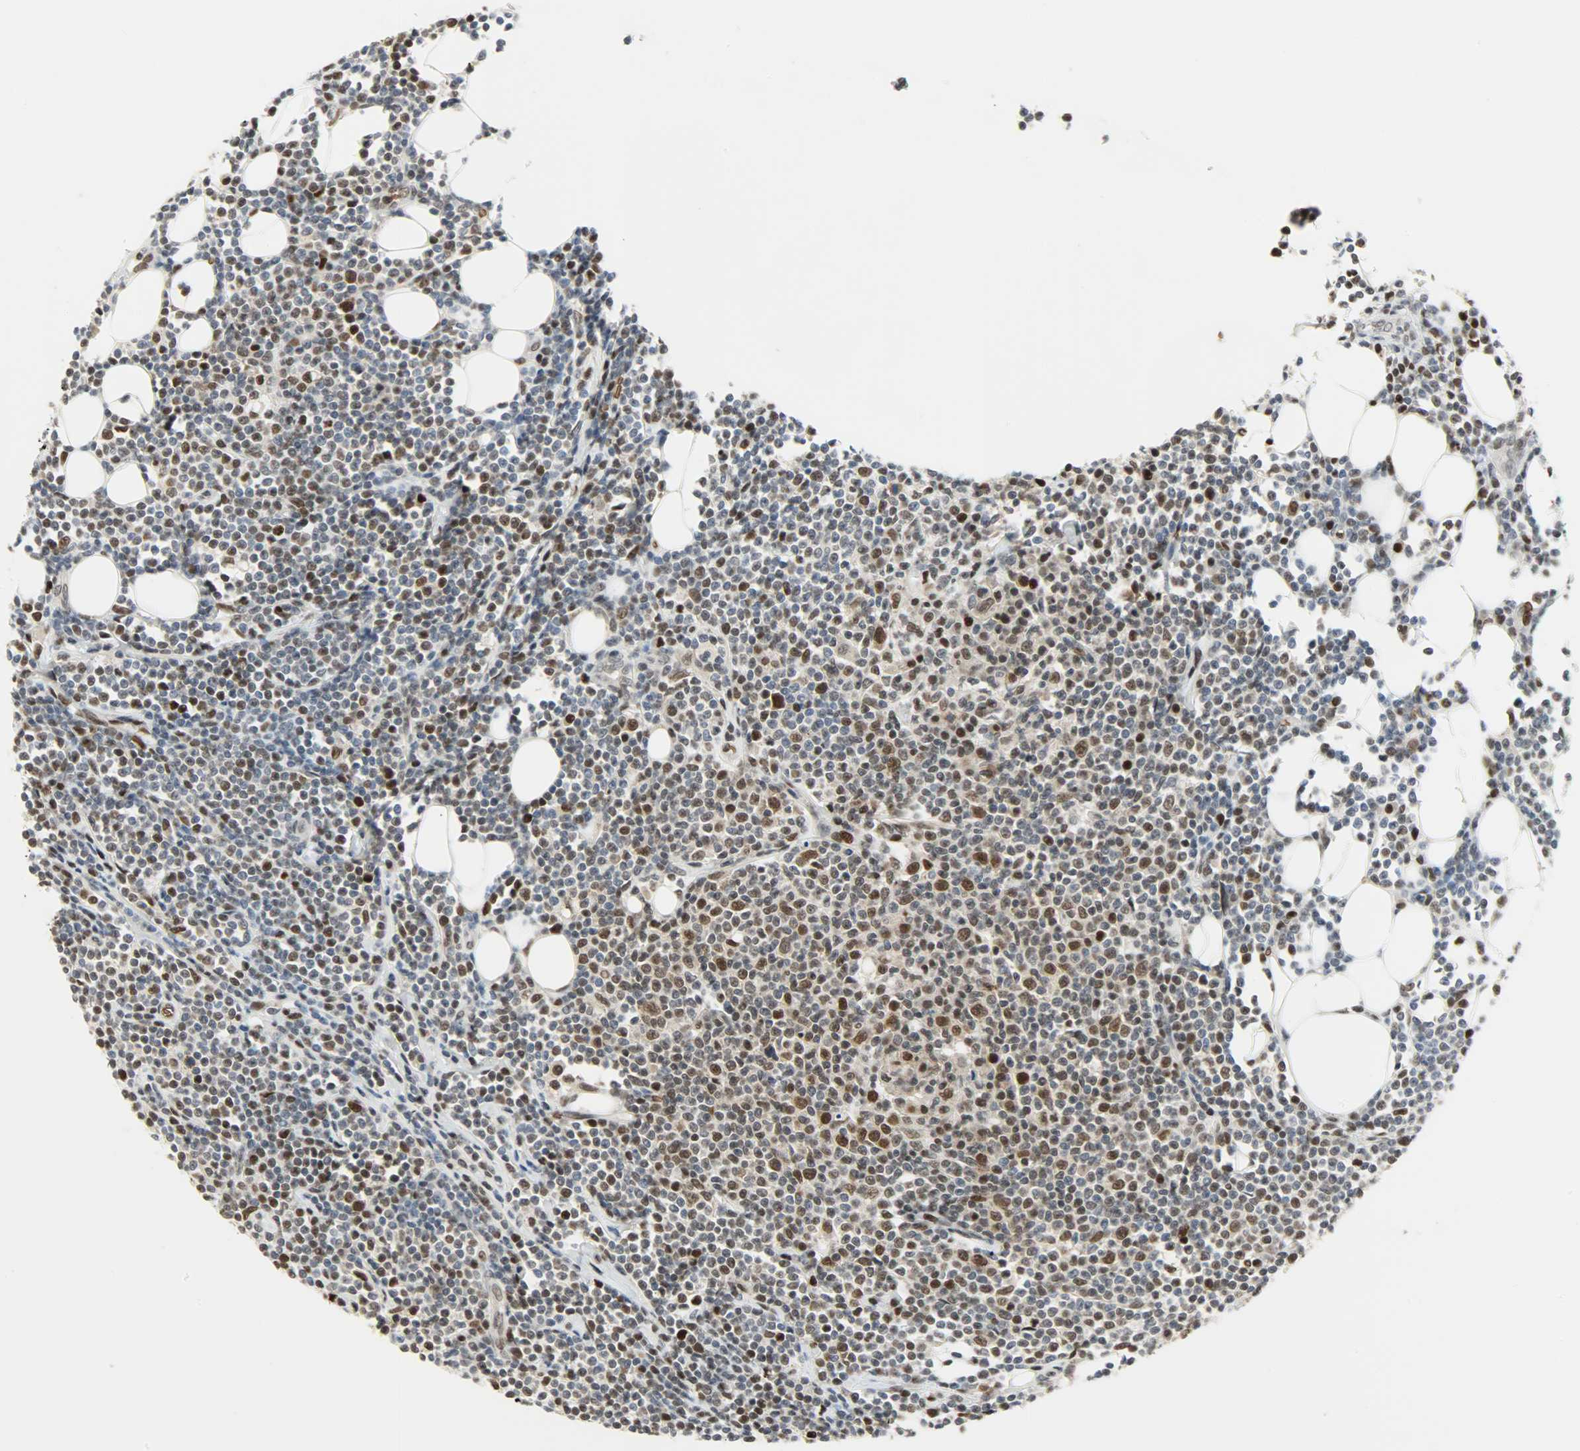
{"staining": {"intensity": "strong", "quantity": "25%-75%", "location": "cytoplasmic/membranous,nuclear"}, "tissue": "lymphoma", "cell_type": "Tumor cells", "image_type": "cancer", "snomed": [{"axis": "morphology", "description": "Malignant lymphoma, non-Hodgkin's type, Low grade"}, {"axis": "topography", "description": "Soft tissue"}], "caption": "This histopathology image exhibits immunohistochemistry (IHC) staining of human lymphoma, with high strong cytoplasmic/membranous and nuclear positivity in approximately 25%-75% of tumor cells.", "gene": "SNAI1", "patient": {"sex": "male", "age": 92}}